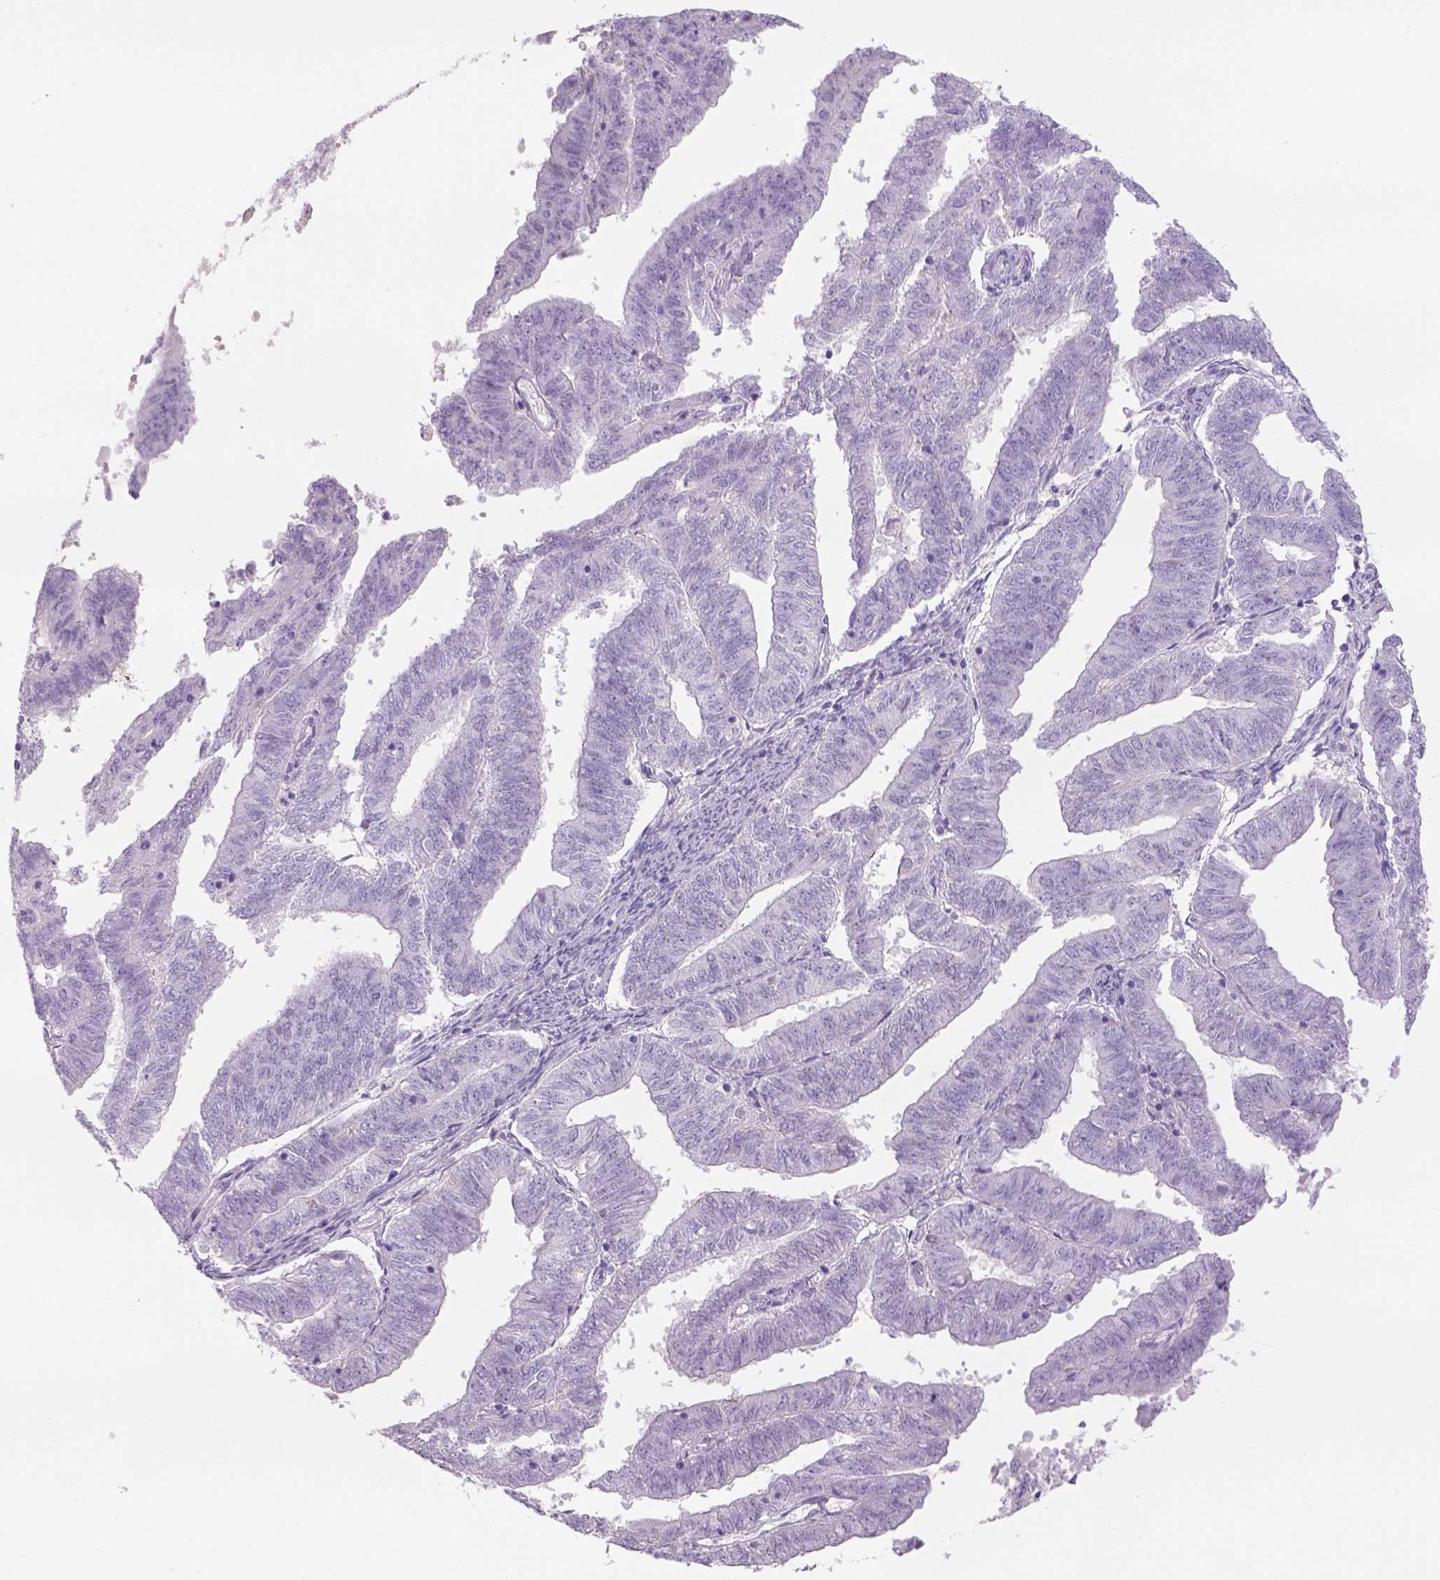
{"staining": {"intensity": "negative", "quantity": "none", "location": "none"}, "tissue": "endometrial cancer", "cell_type": "Tumor cells", "image_type": "cancer", "snomed": [{"axis": "morphology", "description": "Adenocarcinoma, NOS"}, {"axis": "topography", "description": "Endometrium"}], "caption": "Immunohistochemical staining of human endometrial adenocarcinoma exhibits no significant positivity in tumor cells.", "gene": "TENM4", "patient": {"sex": "female", "age": 82}}